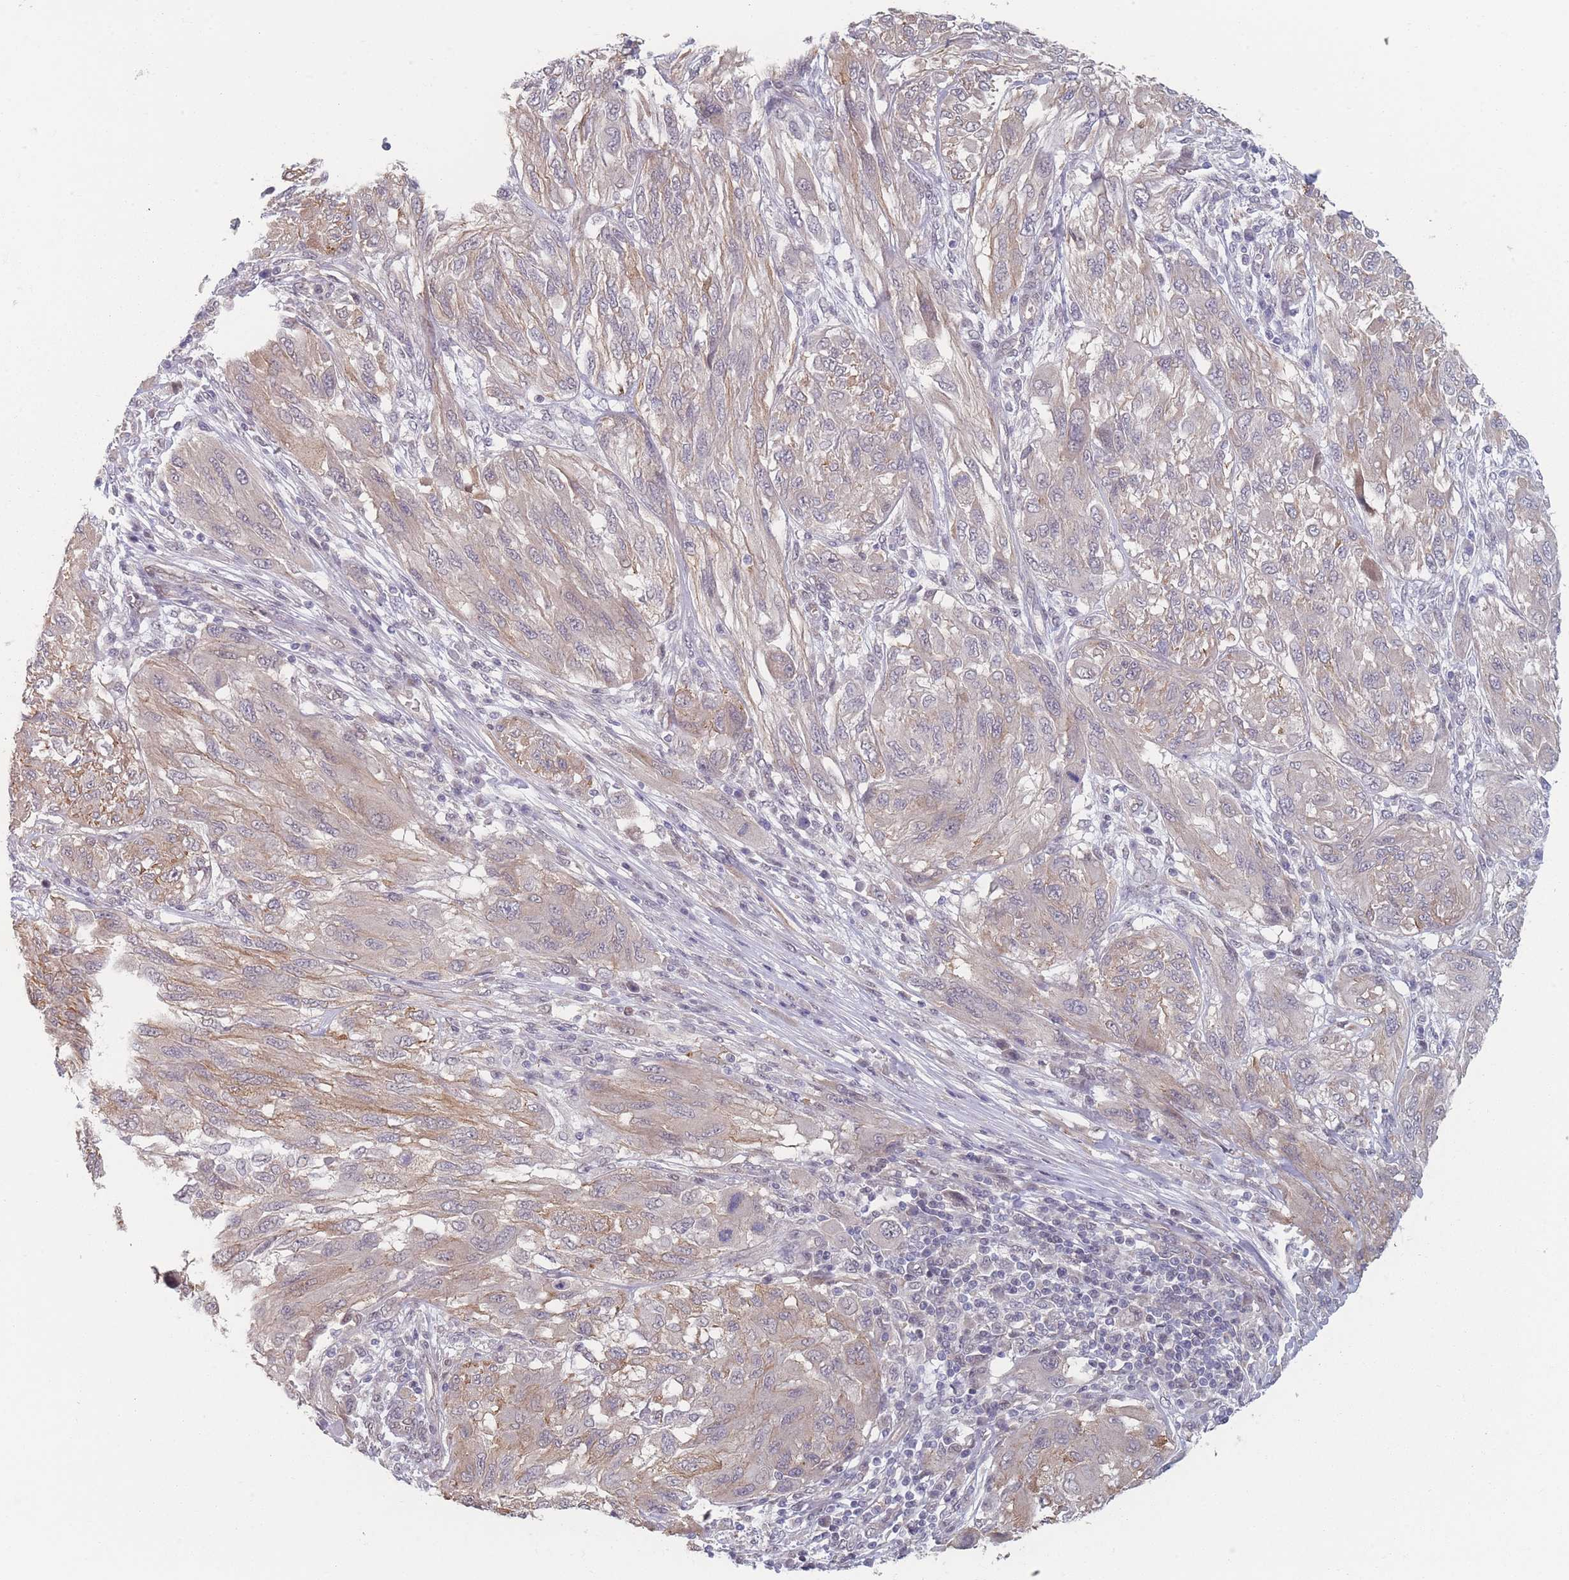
{"staining": {"intensity": "weak", "quantity": "<25%", "location": "cytoplasmic/membranous"}, "tissue": "melanoma", "cell_type": "Tumor cells", "image_type": "cancer", "snomed": [{"axis": "morphology", "description": "Malignant melanoma, NOS"}, {"axis": "topography", "description": "Skin"}], "caption": "The photomicrograph demonstrates no significant staining in tumor cells of malignant melanoma. (DAB (3,3'-diaminobenzidine) immunohistochemistry (IHC) with hematoxylin counter stain).", "gene": "ANKRD10", "patient": {"sex": "female", "age": 91}}